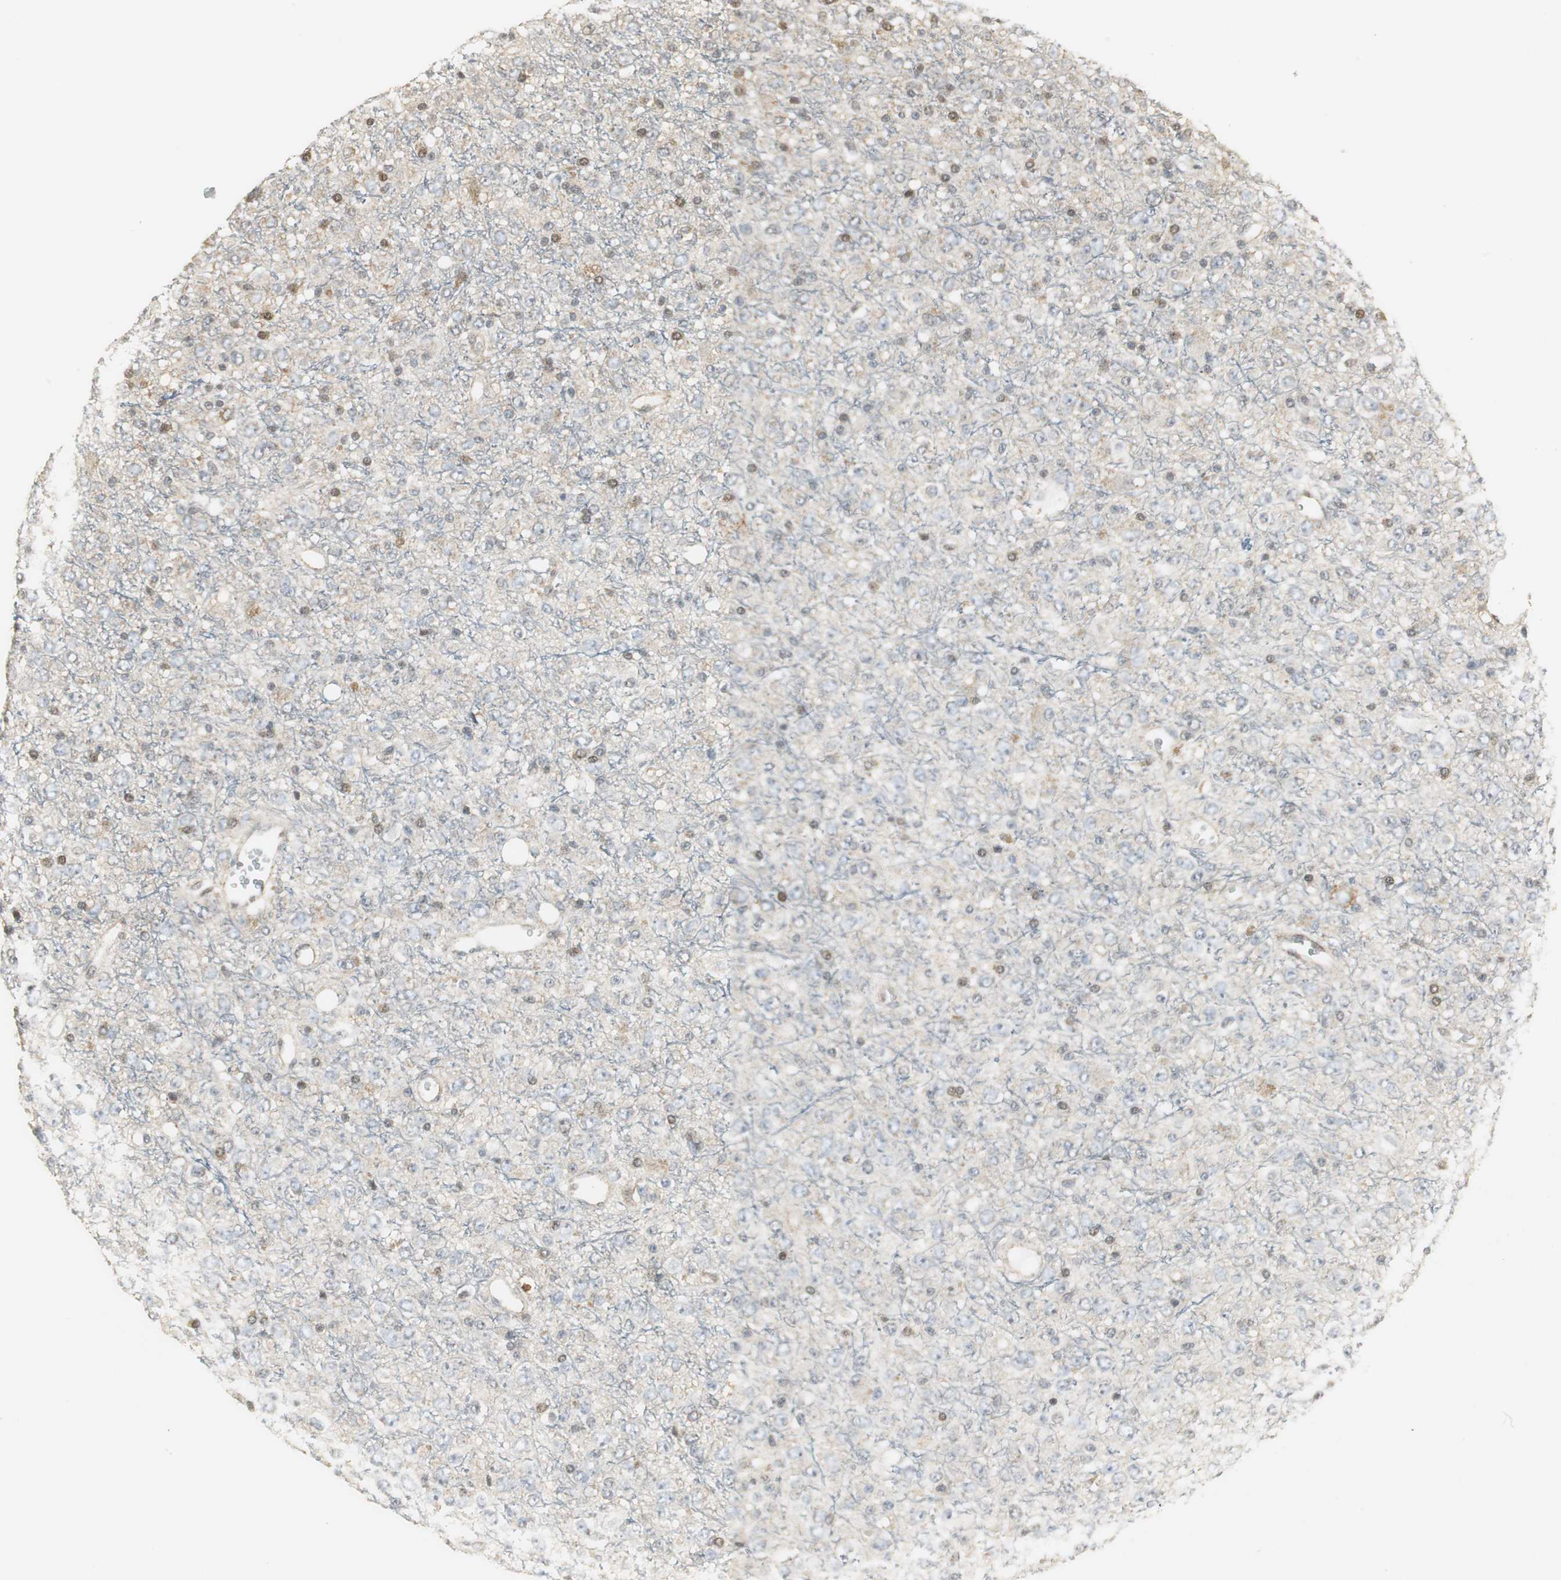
{"staining": {"intensity": "weak", "quantity": "25%-75%", "location": "cytoplasmic/membranous,nuclear"}, "tissue": "glioma", "cell_type": "Tumor cells", "image_type": "cancer", "snomed": [{"axis": "morphology", "description": "Glioma, malignant, High grade"}, {"axis": "topography", "description": "pancreas cauda"}], "caption": "This is a photomicrograph of IHC staining of malignant glioma (high-grade), which shows weak positivity in the cytoplasmic/membranous and nuclear of tumor cells.", "gene": "CCT5", "patient": {"sex": "male", "age": 60}}